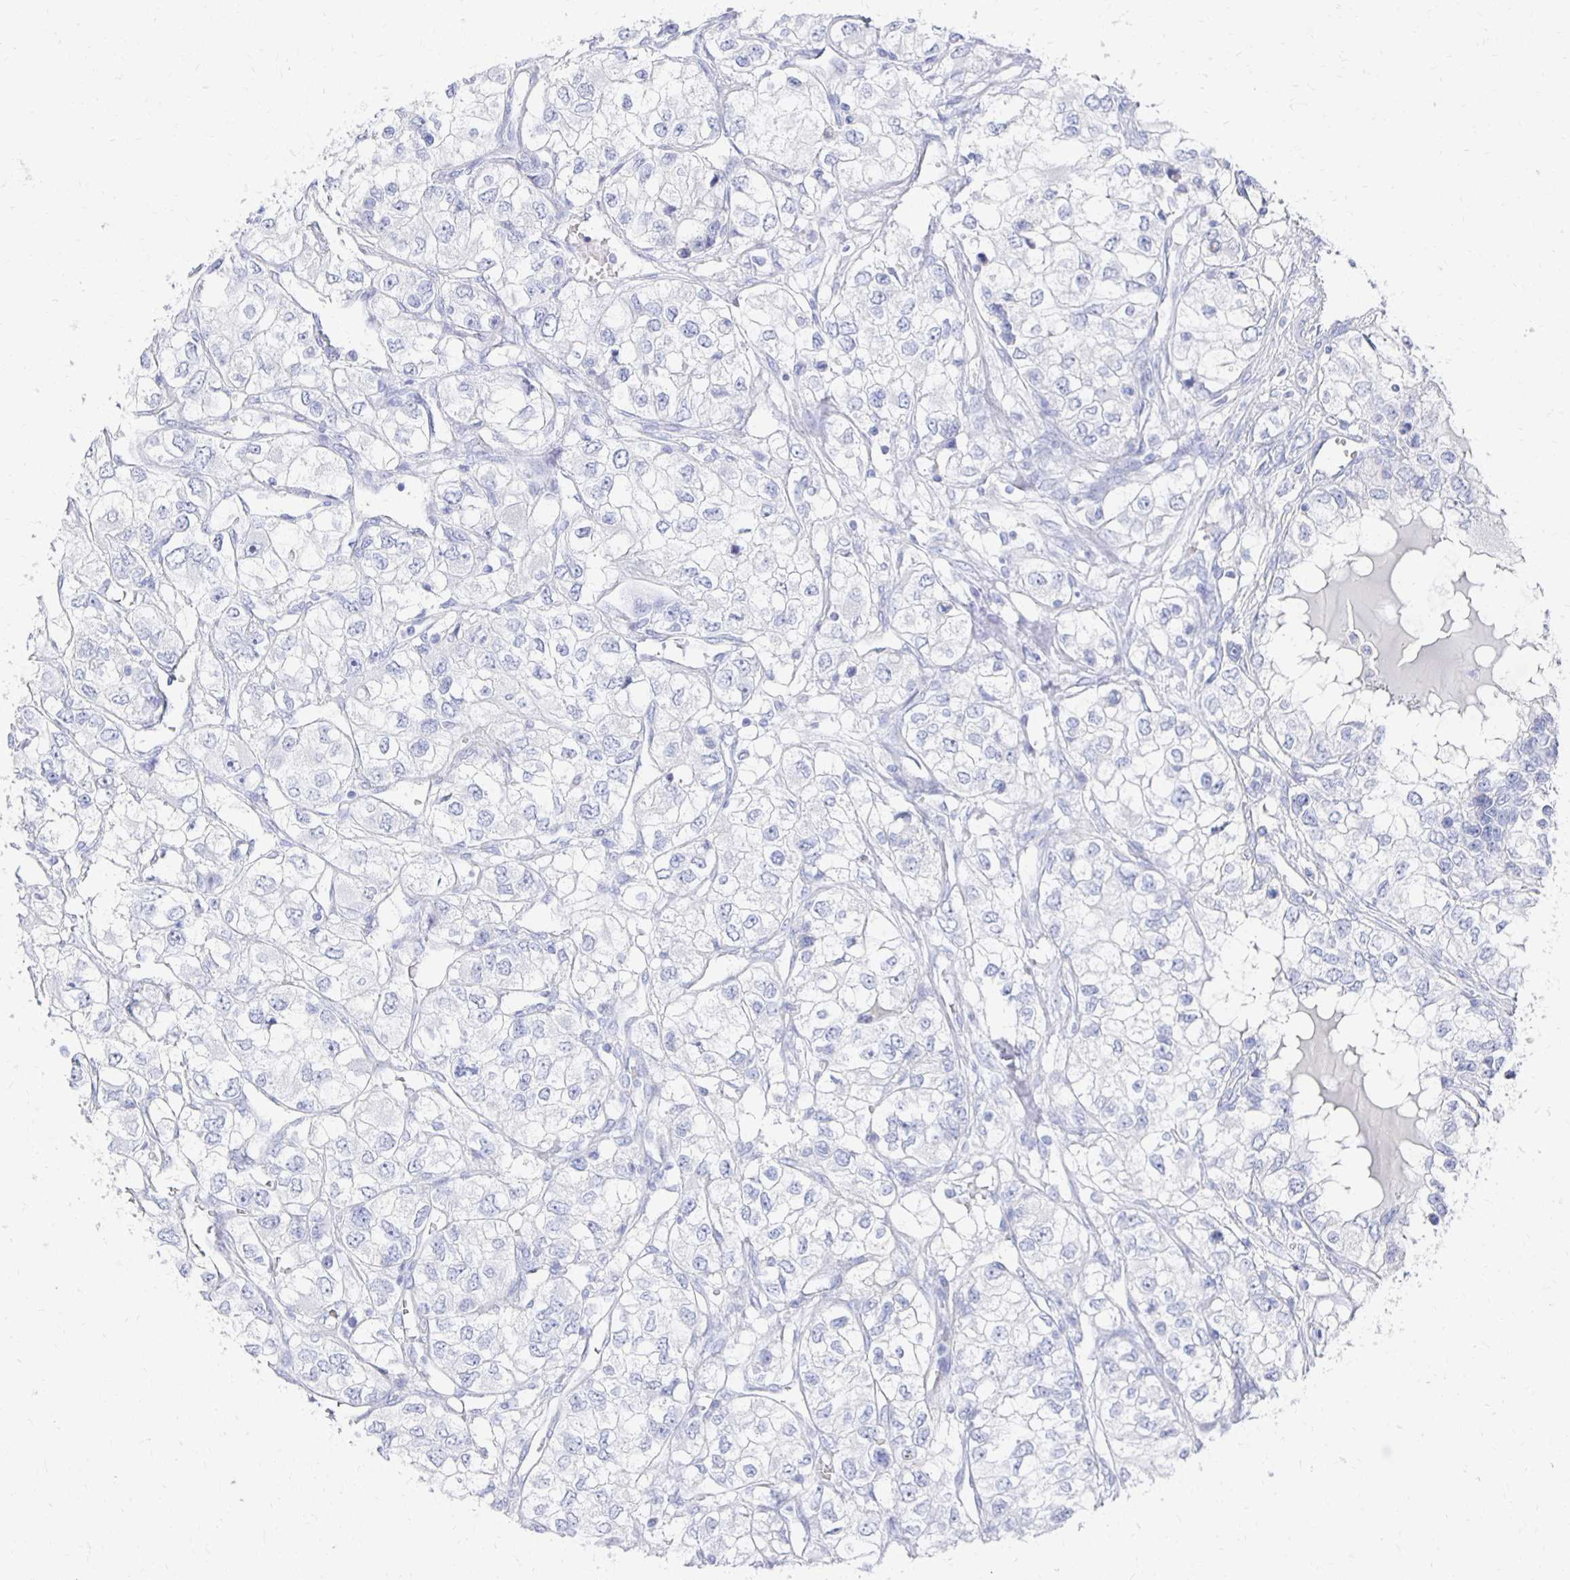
{"staining": {"intensity": "negative", "quantity": "none", "location": "none"}, "tissue": "renal cancer", "cell_type": "Tumor cells", "image_type": "cancer", "snomed": [{"axis": "morphology", "description": "Adenocarcinoma, NOS"}, {"axis": "topography", "description": "Kidney"}], "caption": "Immunohistochemistry (IHC) of renal cancer exhibits no staining in tumor cells.", "gene": "PRDM7", "patient": {"sex": "female", "age": 59}}